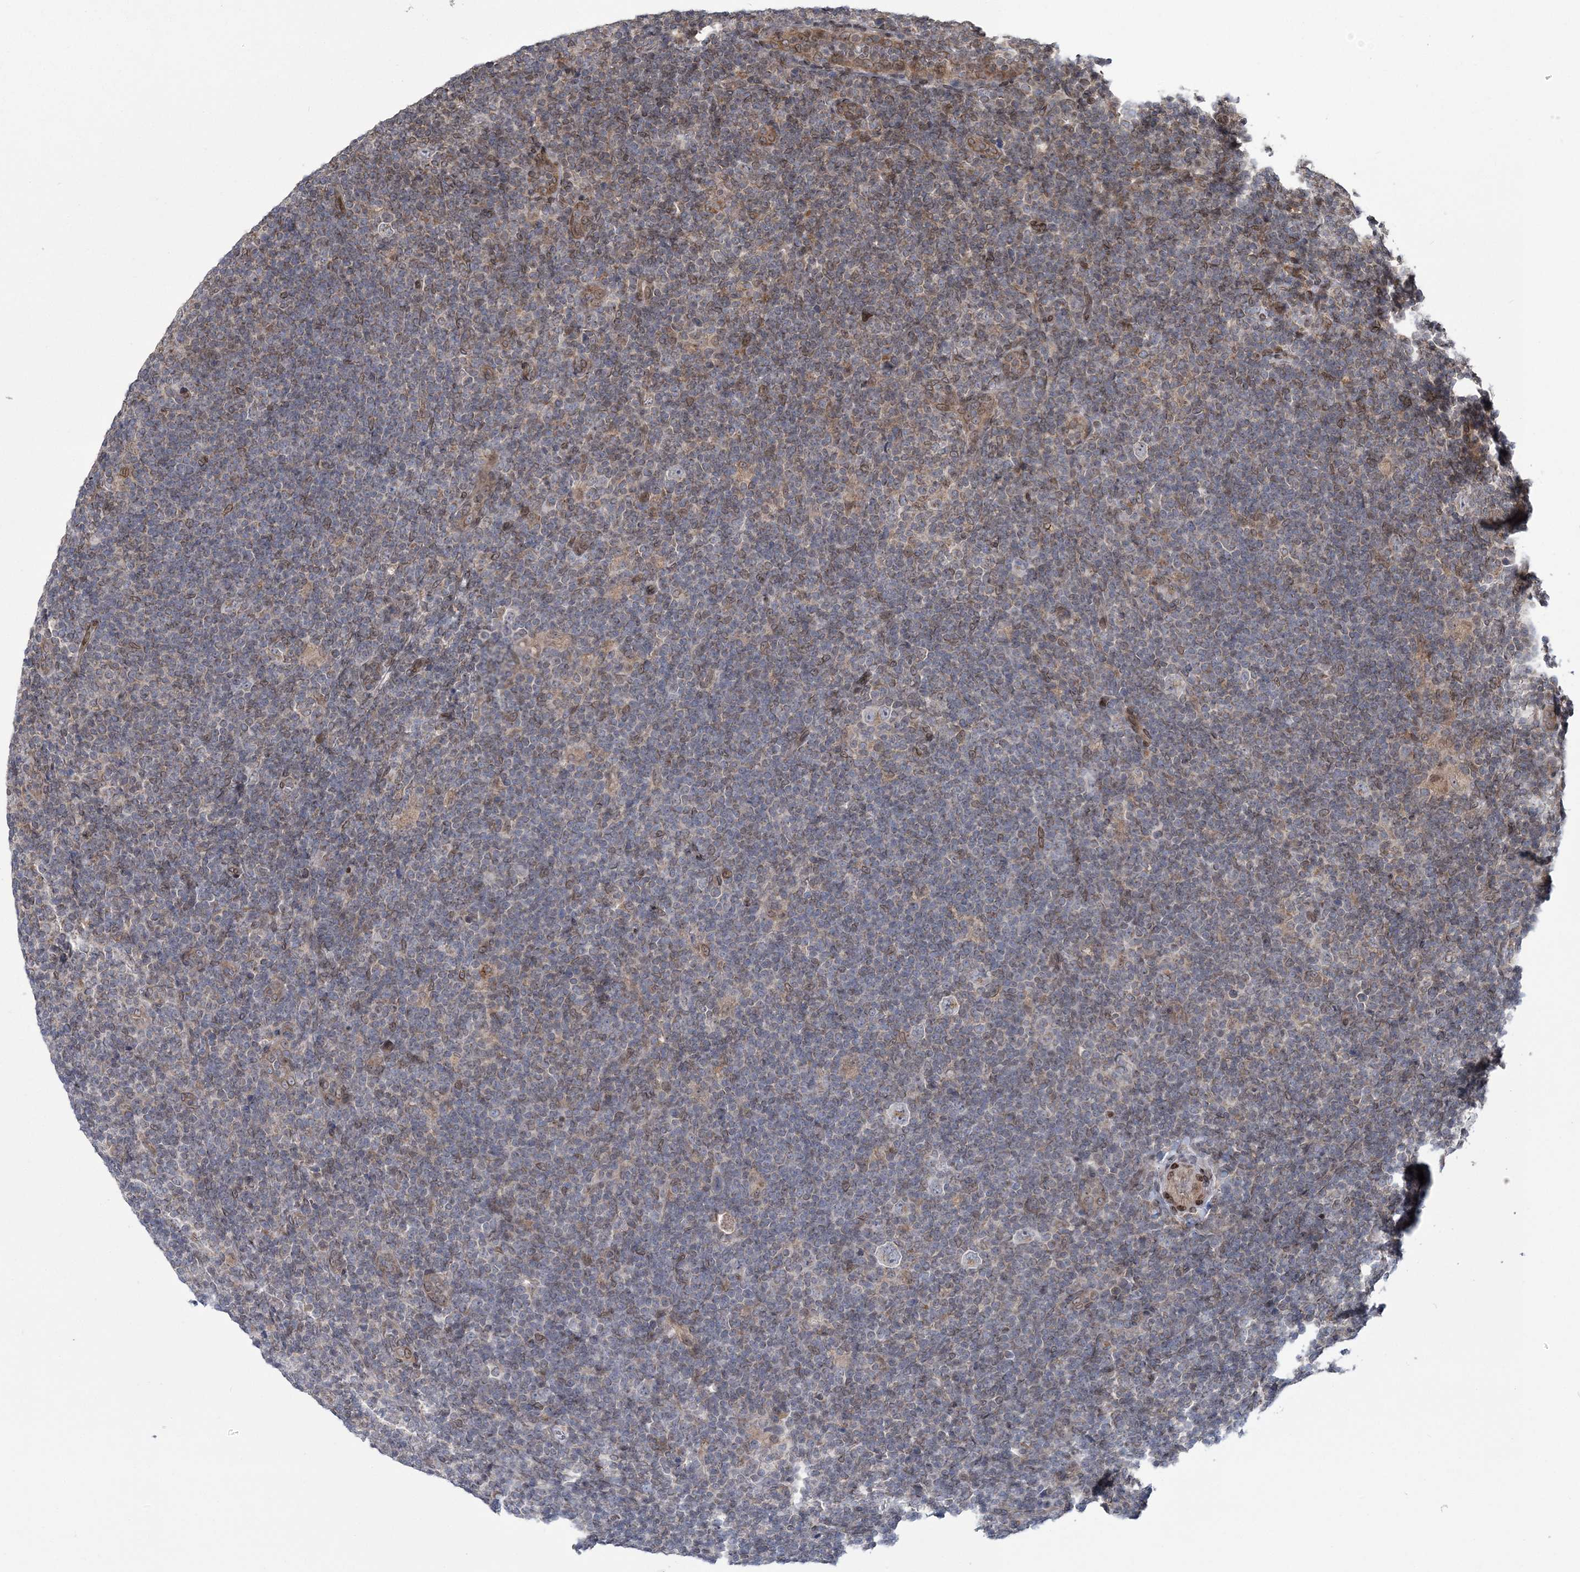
{"staining": {"intensity": "weak", "quantity": "<25%", "location": "cytoplasmic/membranous"}, "tissue": "lymphoma", "cell_type": "Tumor cells", "image_type": "cancer", "snomed": [{"axis": "morphology", "description": "Hodgkin's disease, NOS"}, {"axis": "topography", "description": "Lymph node"}], "caption": "Immunohistochemistry image of neoplastic tissue: human lymphoma stained with DAB reveals no significant protein expression in tumor cells.", "gene": "DNAJC27", "patient": {"sex": "female", "age": 57}}